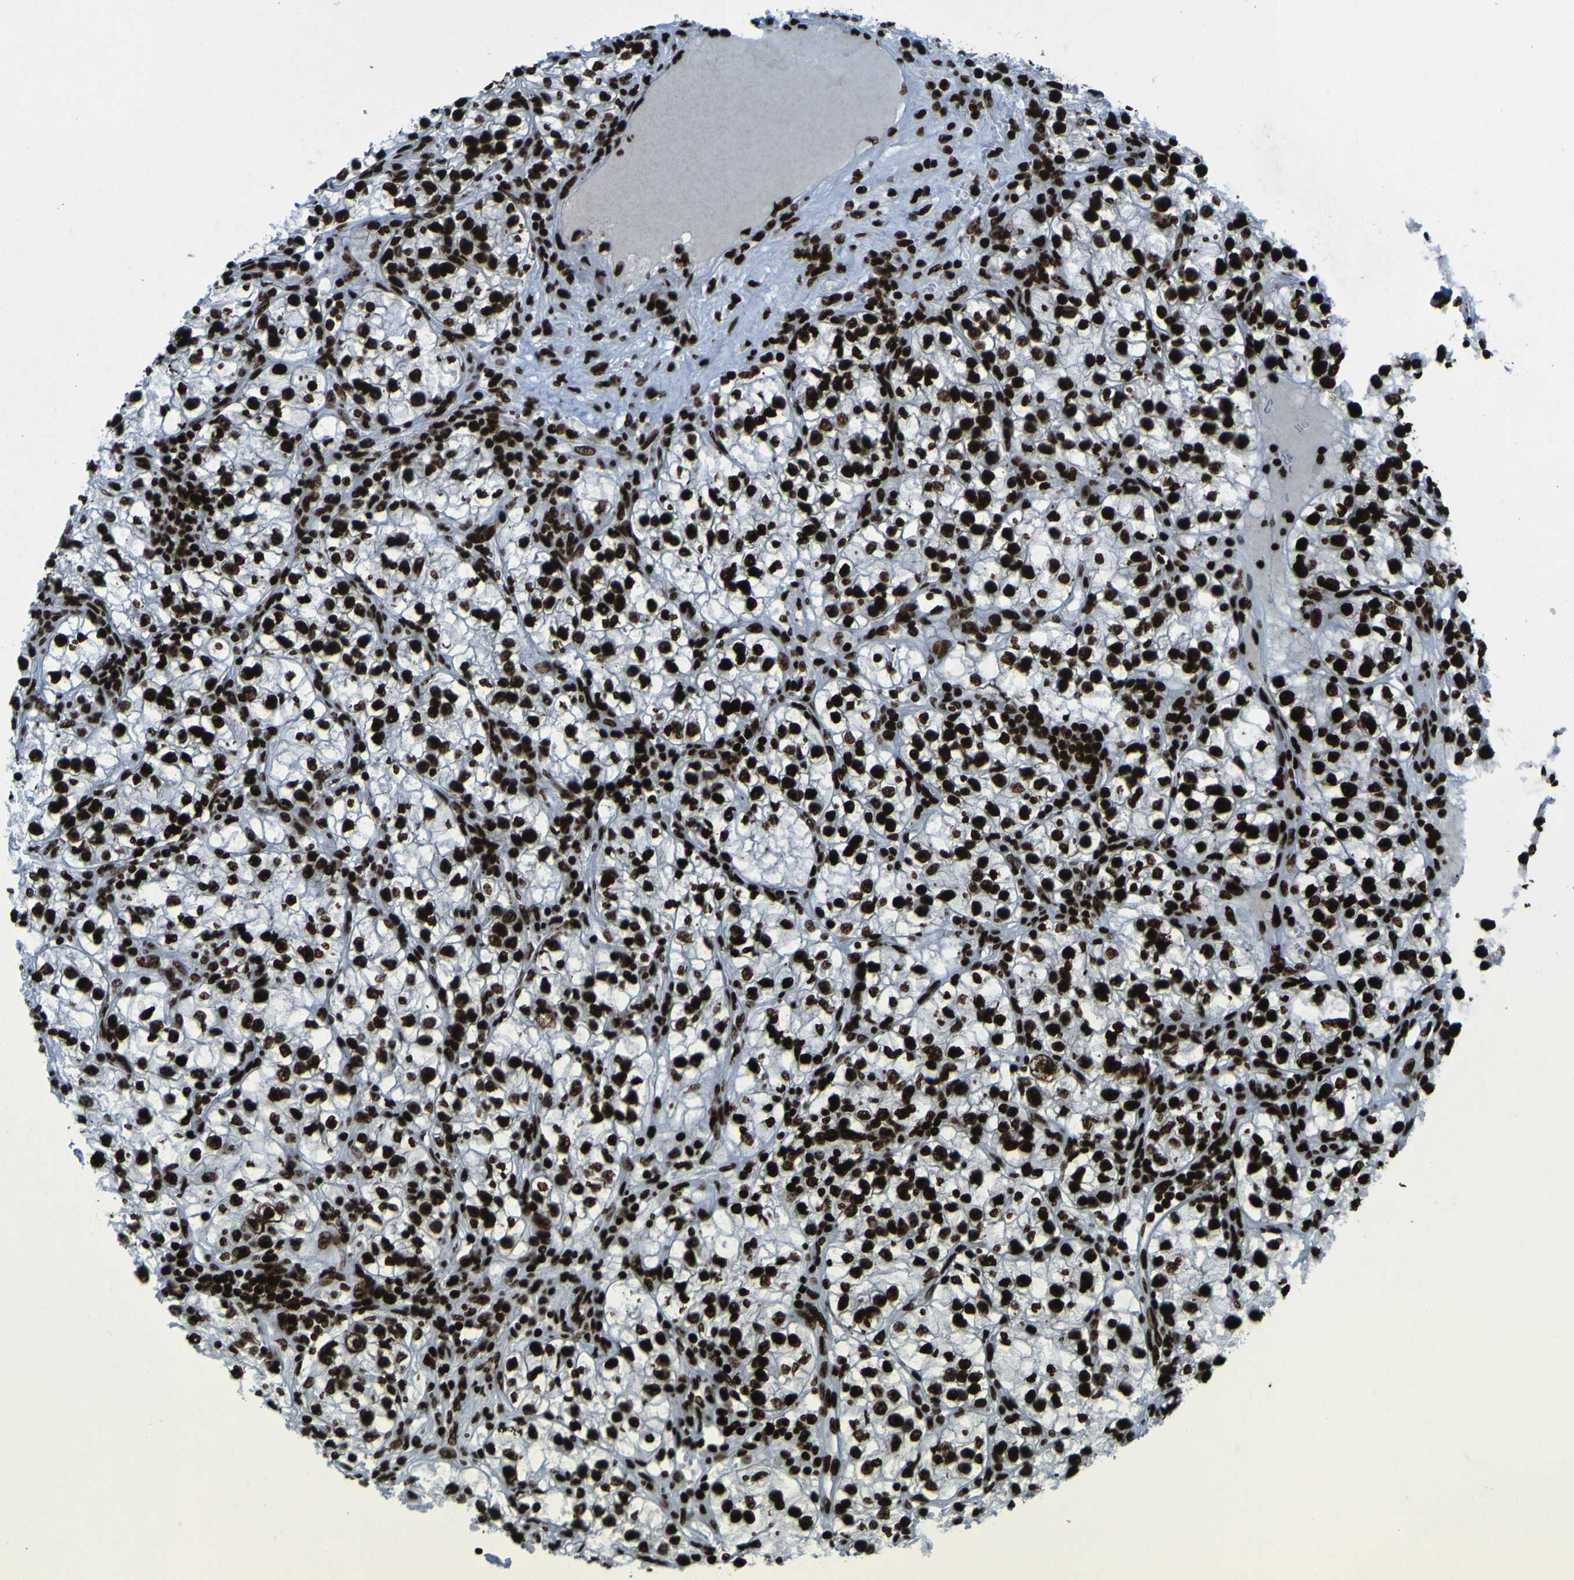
{"staining": {"intensity": "strong", "quantity": ">75%", "location": "nuclear"}, "tissue": "renal cancer", "cell_type": "Tumor cells", "image_type": "cancer", "snomed": [{"axis": "morphology", "description": "Adenocarcinoma, NOS"}, {"axis": "topography", "description": "Kidney"}], "caption": "A brown stain labels strong nuclear staining of a protein in renal cancer tumor cells.", "gene": "NPM1", "patient": {"sex": "female", "age": 57}}